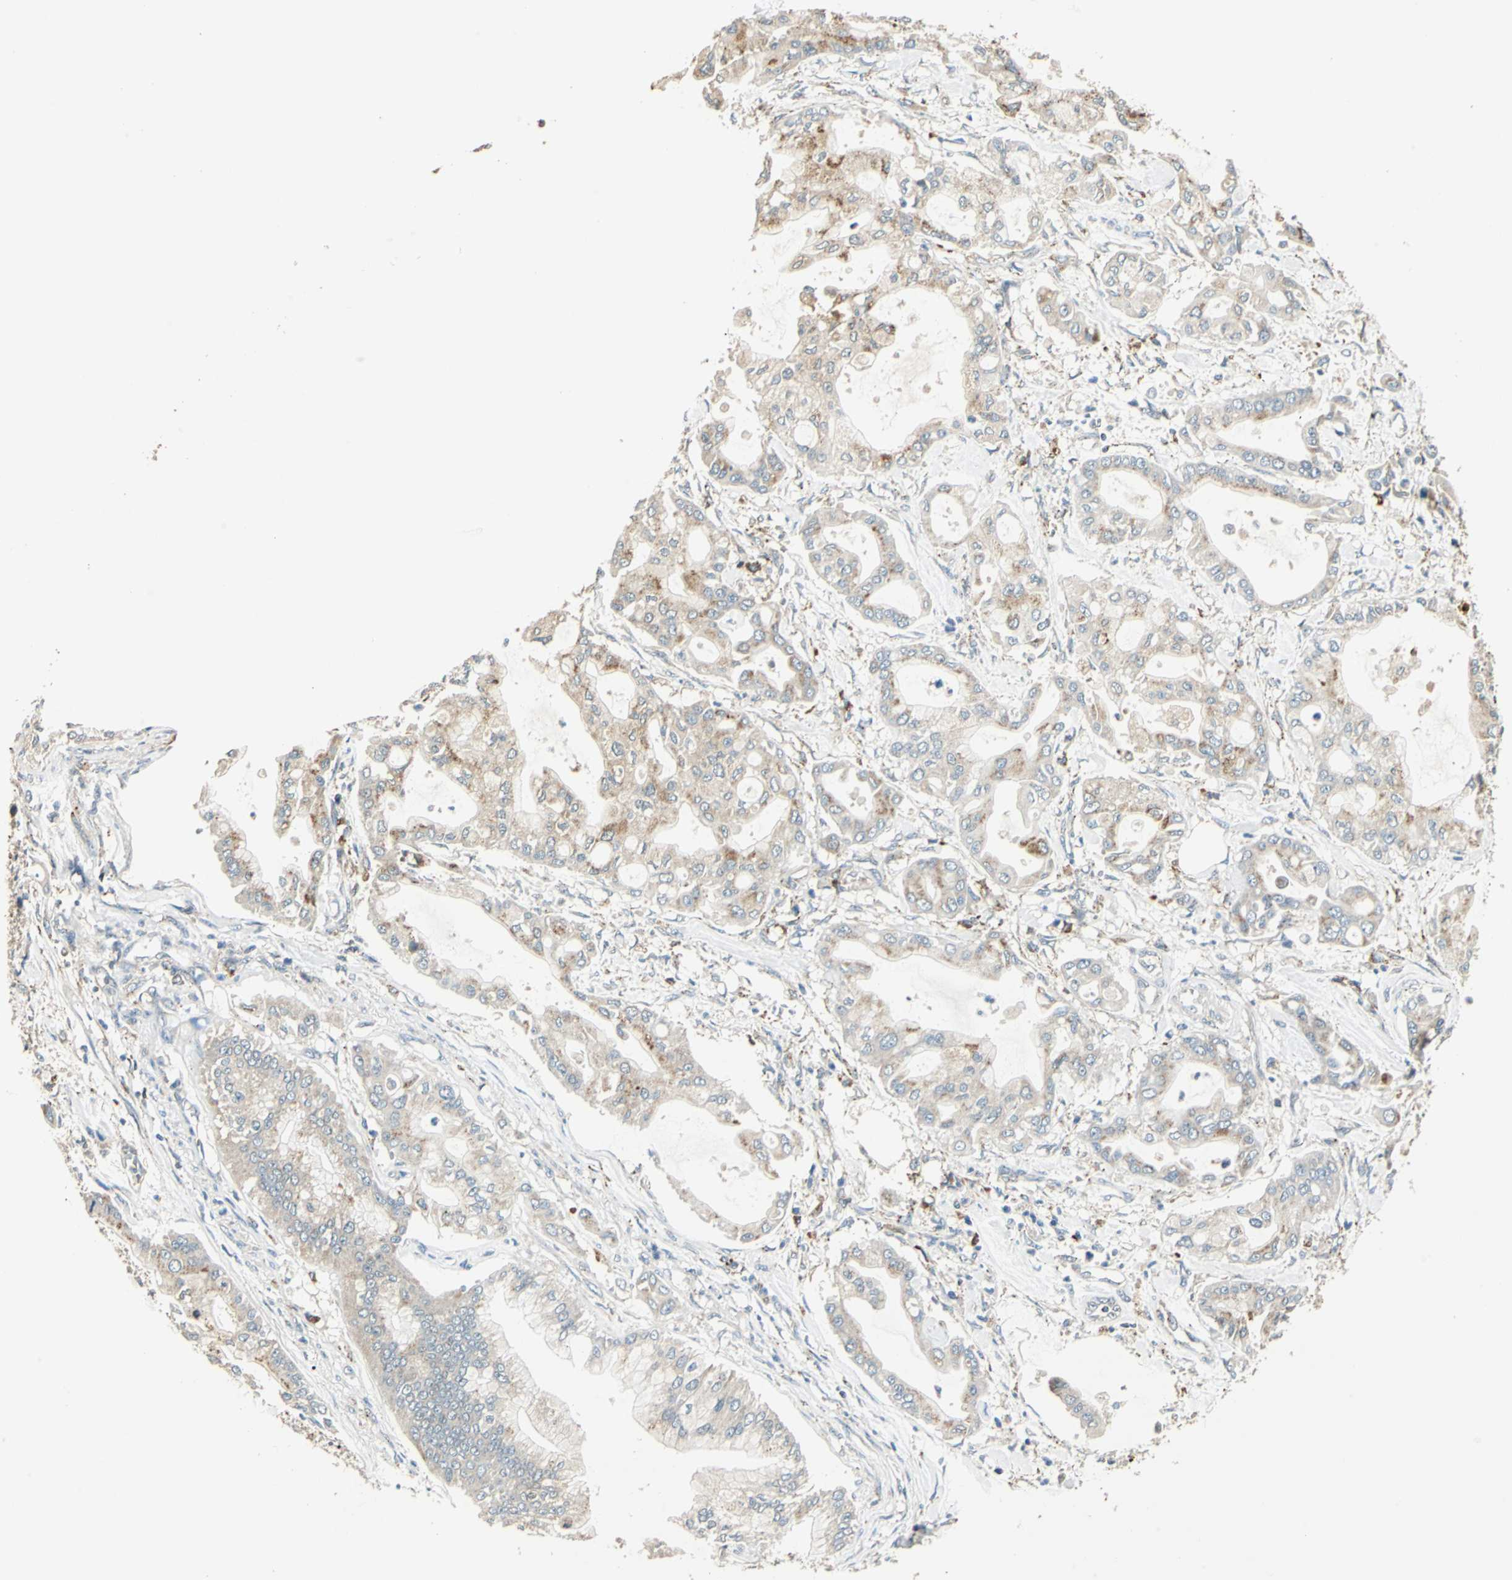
{"staining": {"intensity": "weak", "quantity": "25%-75%", "location": "cytoplasmic/membranous"}, "tissue": "pancreatic cancer", "cell_type": "Tumor cells", "image_type": "cancer", "snomed": [{"axis": "morphology", "description": "Adenocarcinoma, NOS"}, {"axis": "morphology", "description": "Adenocarcinoma, metastatic, NOS"}, {"axis": "topography", "description": "Lymph node"}, {"axis": "topography", "description": "Pancreas"}, {"axis": "topography", "description": "Duodenum"}], "caption": "Pancreatic cancer (metastatic adenocarcinoma) was stained to show a protein in brown. There is low levels of weak cytoplasmic/membranous positivity in approximately 25%-75% of tumor cells. The staining is performed using DAB brown chromogen to label protein expression. The nuclei are counter-stained blue using hematoxylin.", "gene": "NIT1", "patient": {"sex": "female", "age": 64}}